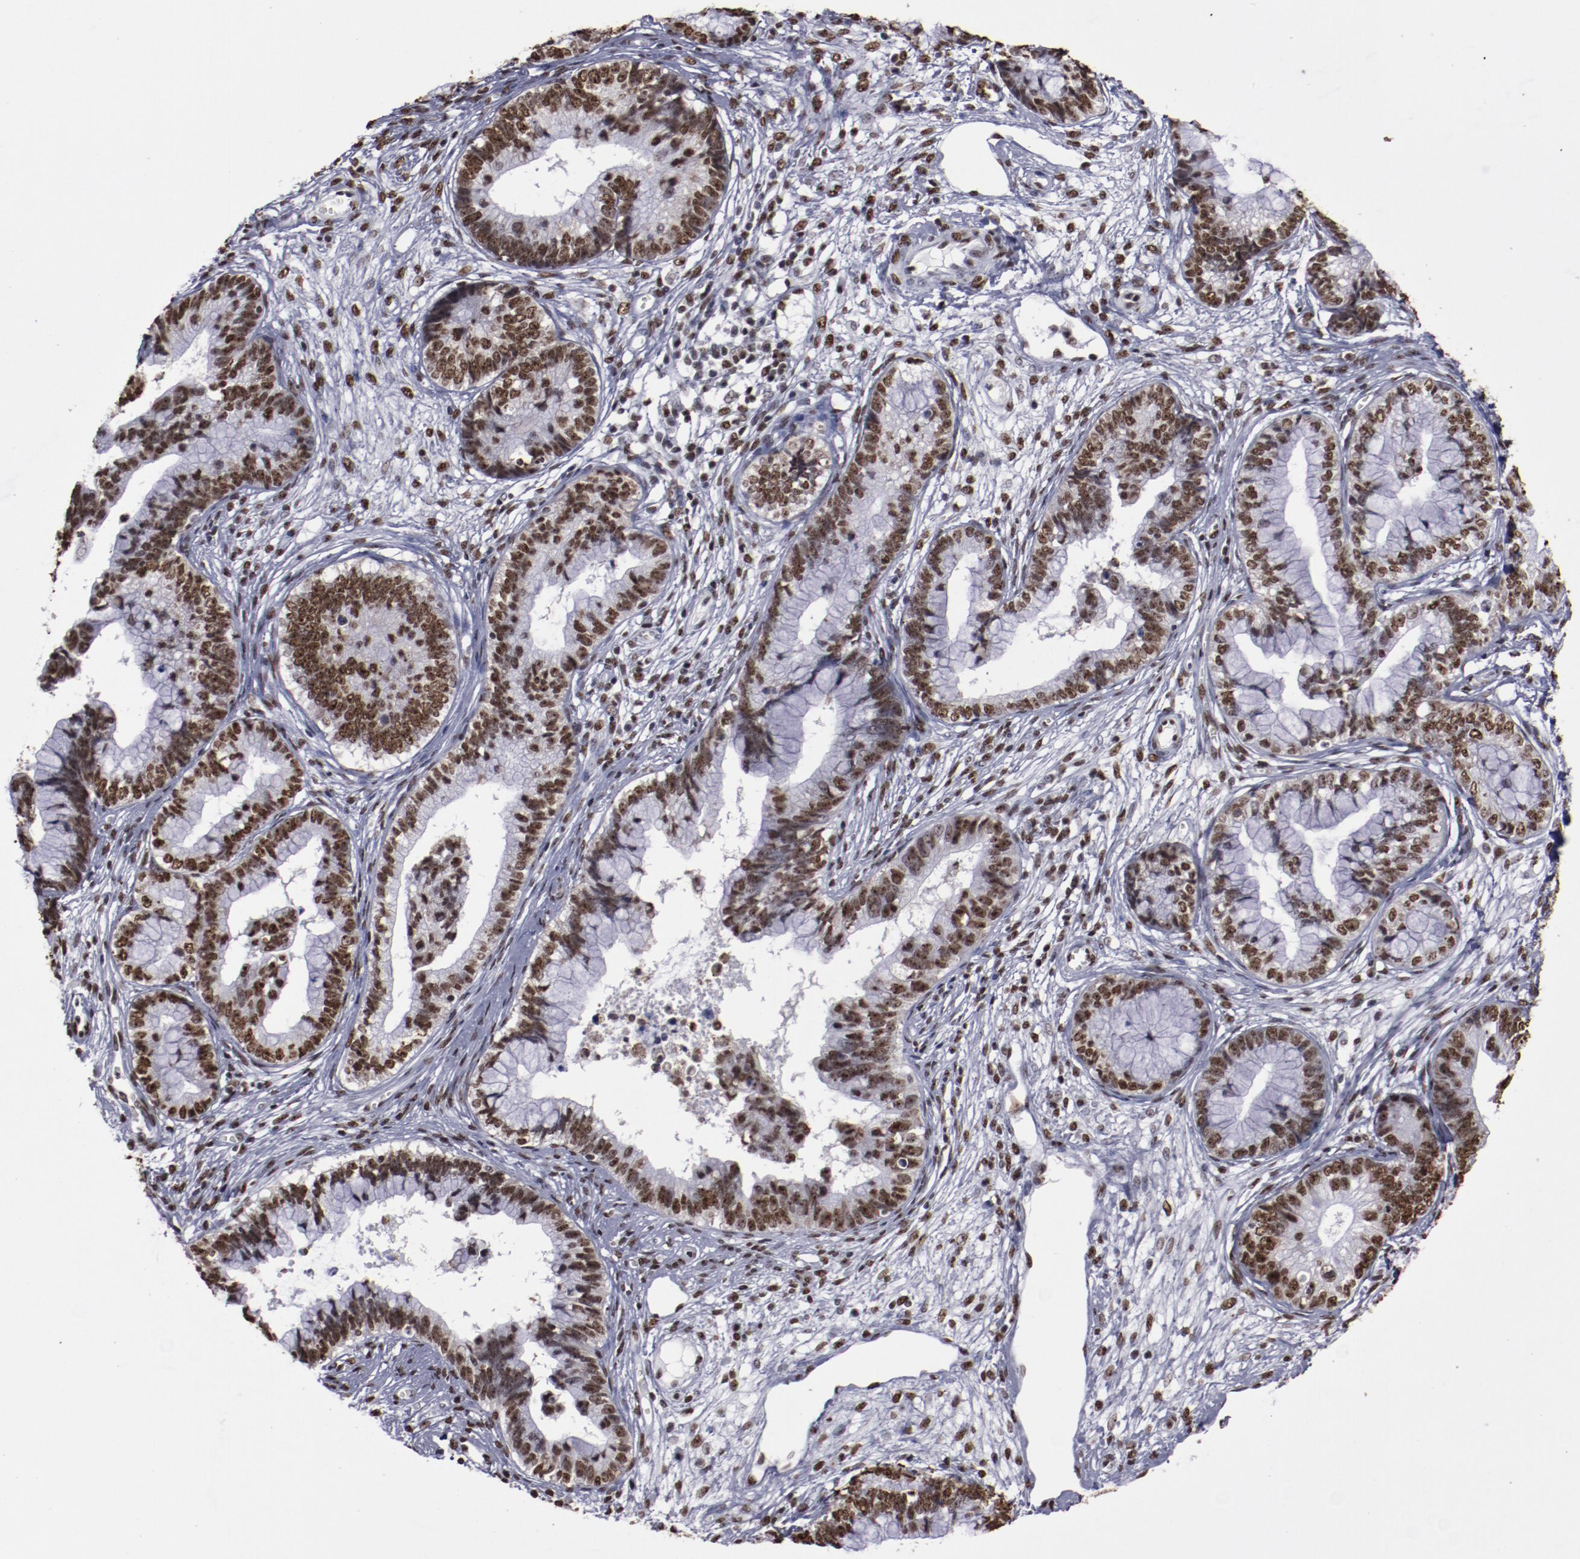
{"staining": {"intensity": "strong", "quantity": ">75%", "location": "nuclear"}, "tissue": "cervical cancer", "cell_type": "Tumor cells", "image_type": "cancer", "snomed": [{"axis": "morphology", "description": "Adenocarcinoma, NOS"}, {"axis": "topography", "description": "Cervix"}], "caption": "Human cervical cancer stained for a protein (brown) demonstrates strong nuclear positive positivity in about >75% of tumor cells.", "gene": "HNRNPA2B1", "patient": {"sex": "female", "age": 44}}